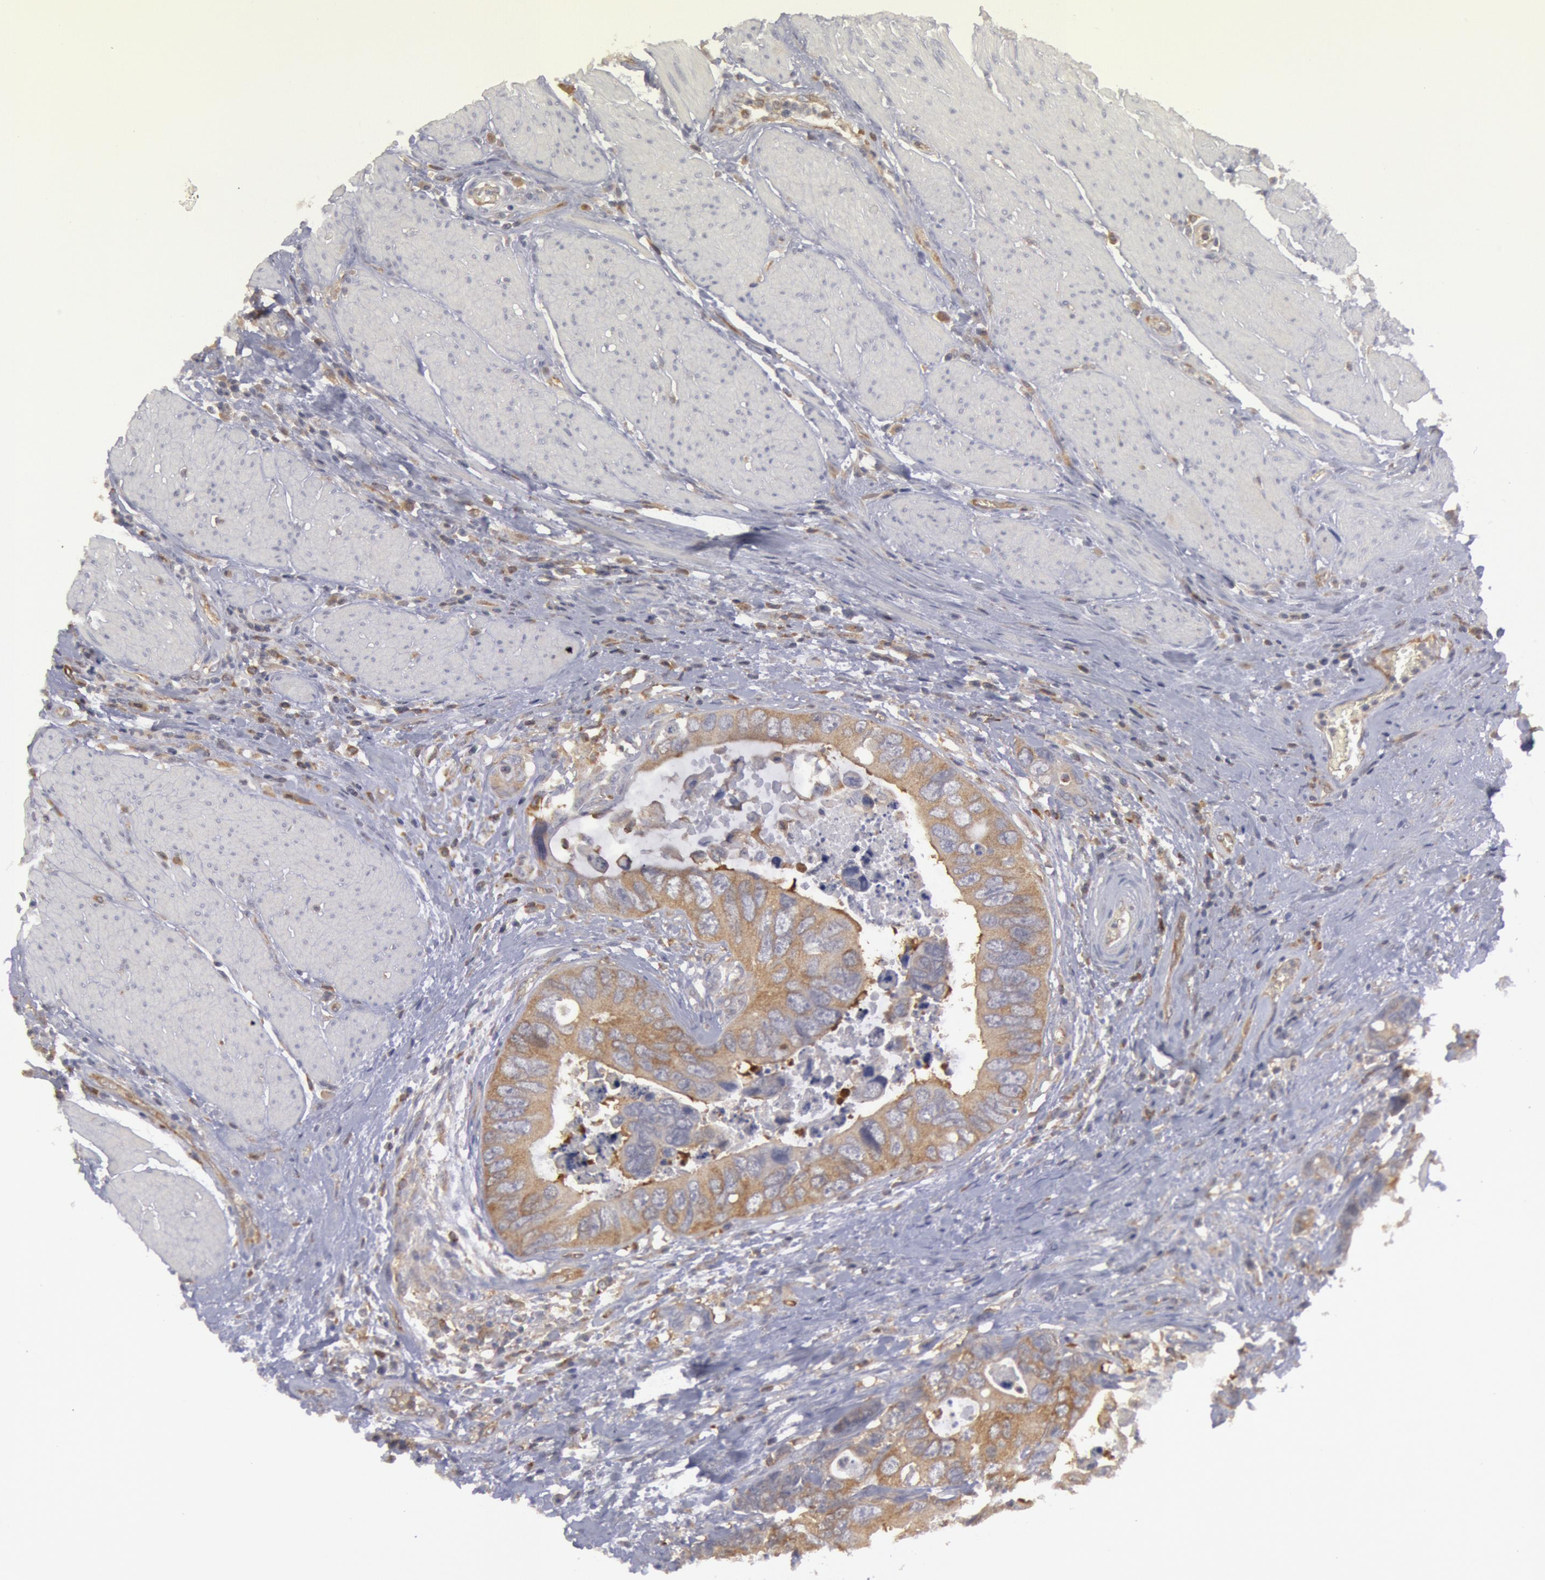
{"staining": {"intensity": "weak", "quantity": ">75%", "location": "cytoplasmic/membranous"}, "tissue": "colorectal cancer", "cell_type": "Tumor cells", "image_type": "cancer", "snomed": [{"axis": "morphology", "description": "Adenocarcinoma, NOS"}, {"axis": "topography", "description": "Rectum"}], "caption": "Colorectal adenocarcinoma stained with IHC reveals weak cytoplasmic/membranous expression in approximately >75% of tumor cells. The staining was performed using DAB (3,3'-diaminobenzidine), with brown indicating positive protein expression. Nuclei are stained blue with hematoxylin.", "gene": "IKBKB", "patient": {"sex": "female", "age": 67}}